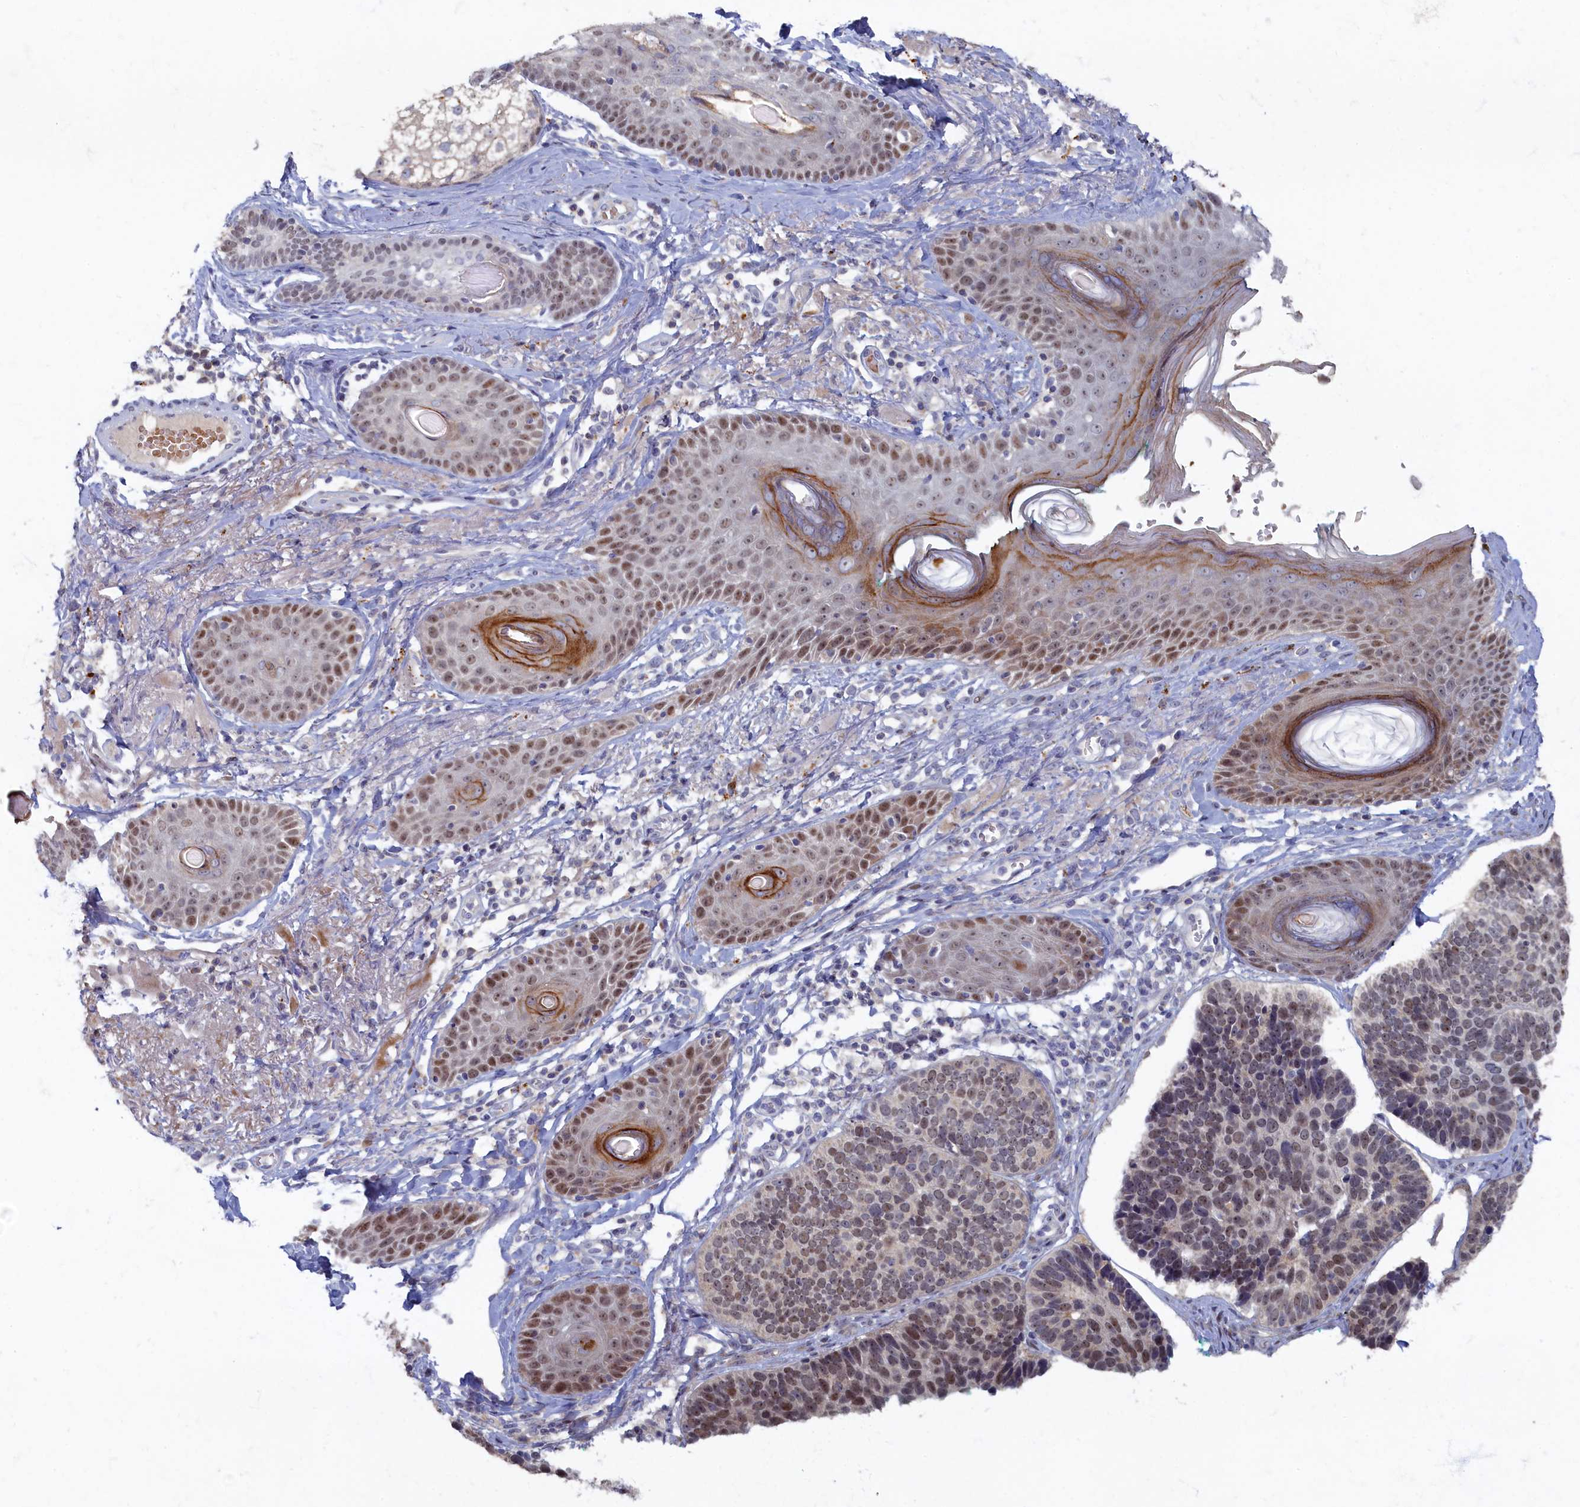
{"staining": {"intensity": "moderate", "quantity": "25%-75%", "location": "nuclear"}, "tissue": "skin cancer", "cell_type": "Tumor cells", "image_type": "cancer", "snomed": [{"axis": "morphology", "description": "Basal cell carcinoma"}, {"axis": "topography", "description": "Skin"}], "caption": "High-magnification brightfield microscopy of skin basal cell carcinoma stained with DAB (3,3'-diaminobenzidine) (brown) and counterstained with hematoxylin (blue). tumor cells exhibit moderate nuclear expression is appreciated in about25%-75% of cells.", "gene": "HUNK", "patient": {"sex": "male", "age": 62}}